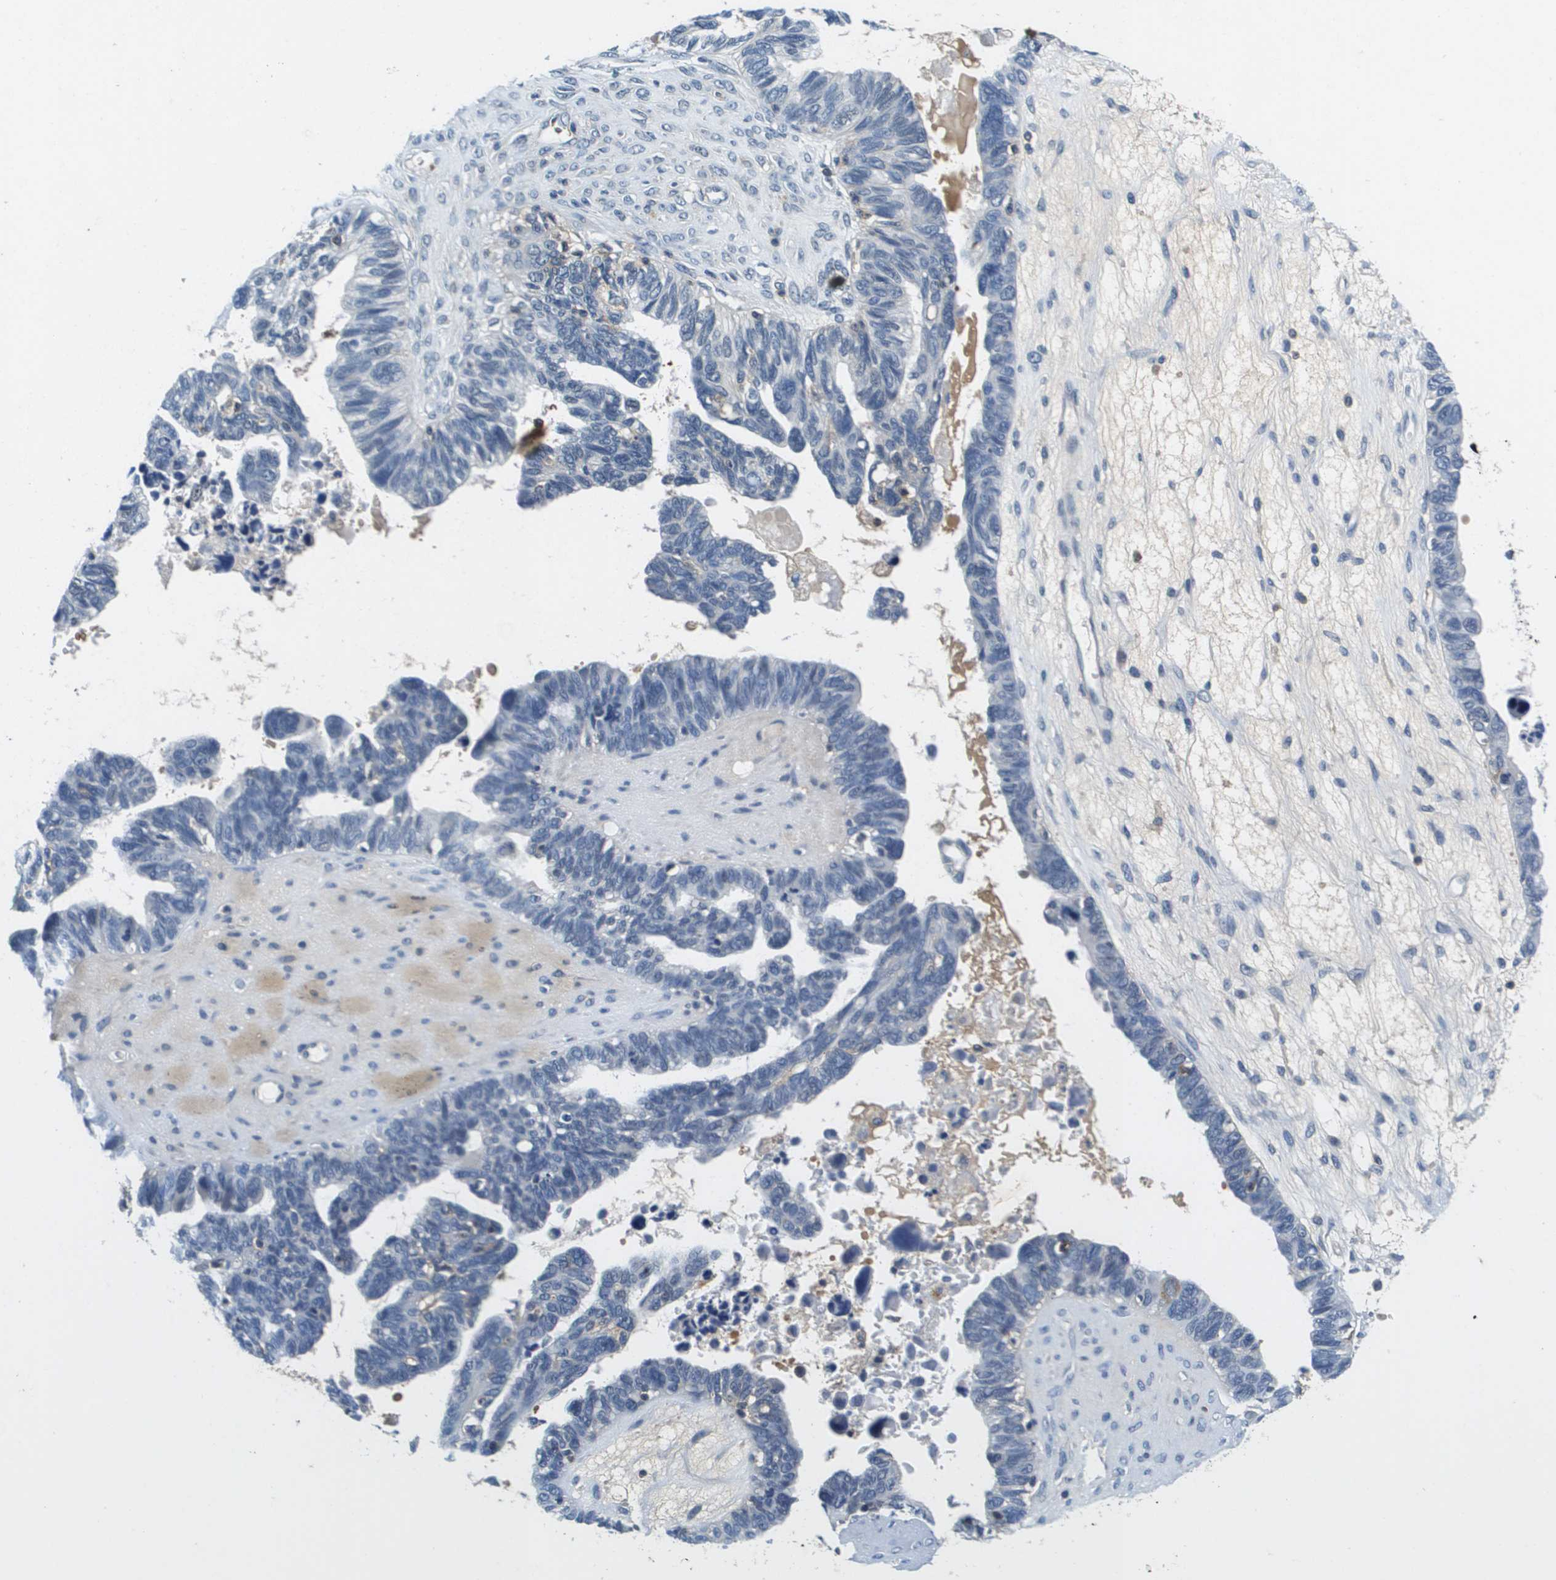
{"staining": {"intensity": "negative", "quantity": "none", "location": "none"}, "tissue": "ovarian cancer", "cell_type": "Tumor cells", "image_type": "cancer", "snomed": [{"axis": "morphology", "description": "Cystadenocarcinoma, serous, NOS"}, {"axis": "topography", "description": "Ovary"}], "caption": "An immunohistochemistry image of ovarian cancer is shown. There is no staining in tumor cells of ovarian cancer.", "gene": "KCNQ5", "patient": {"sex": "female", "age": 79}}